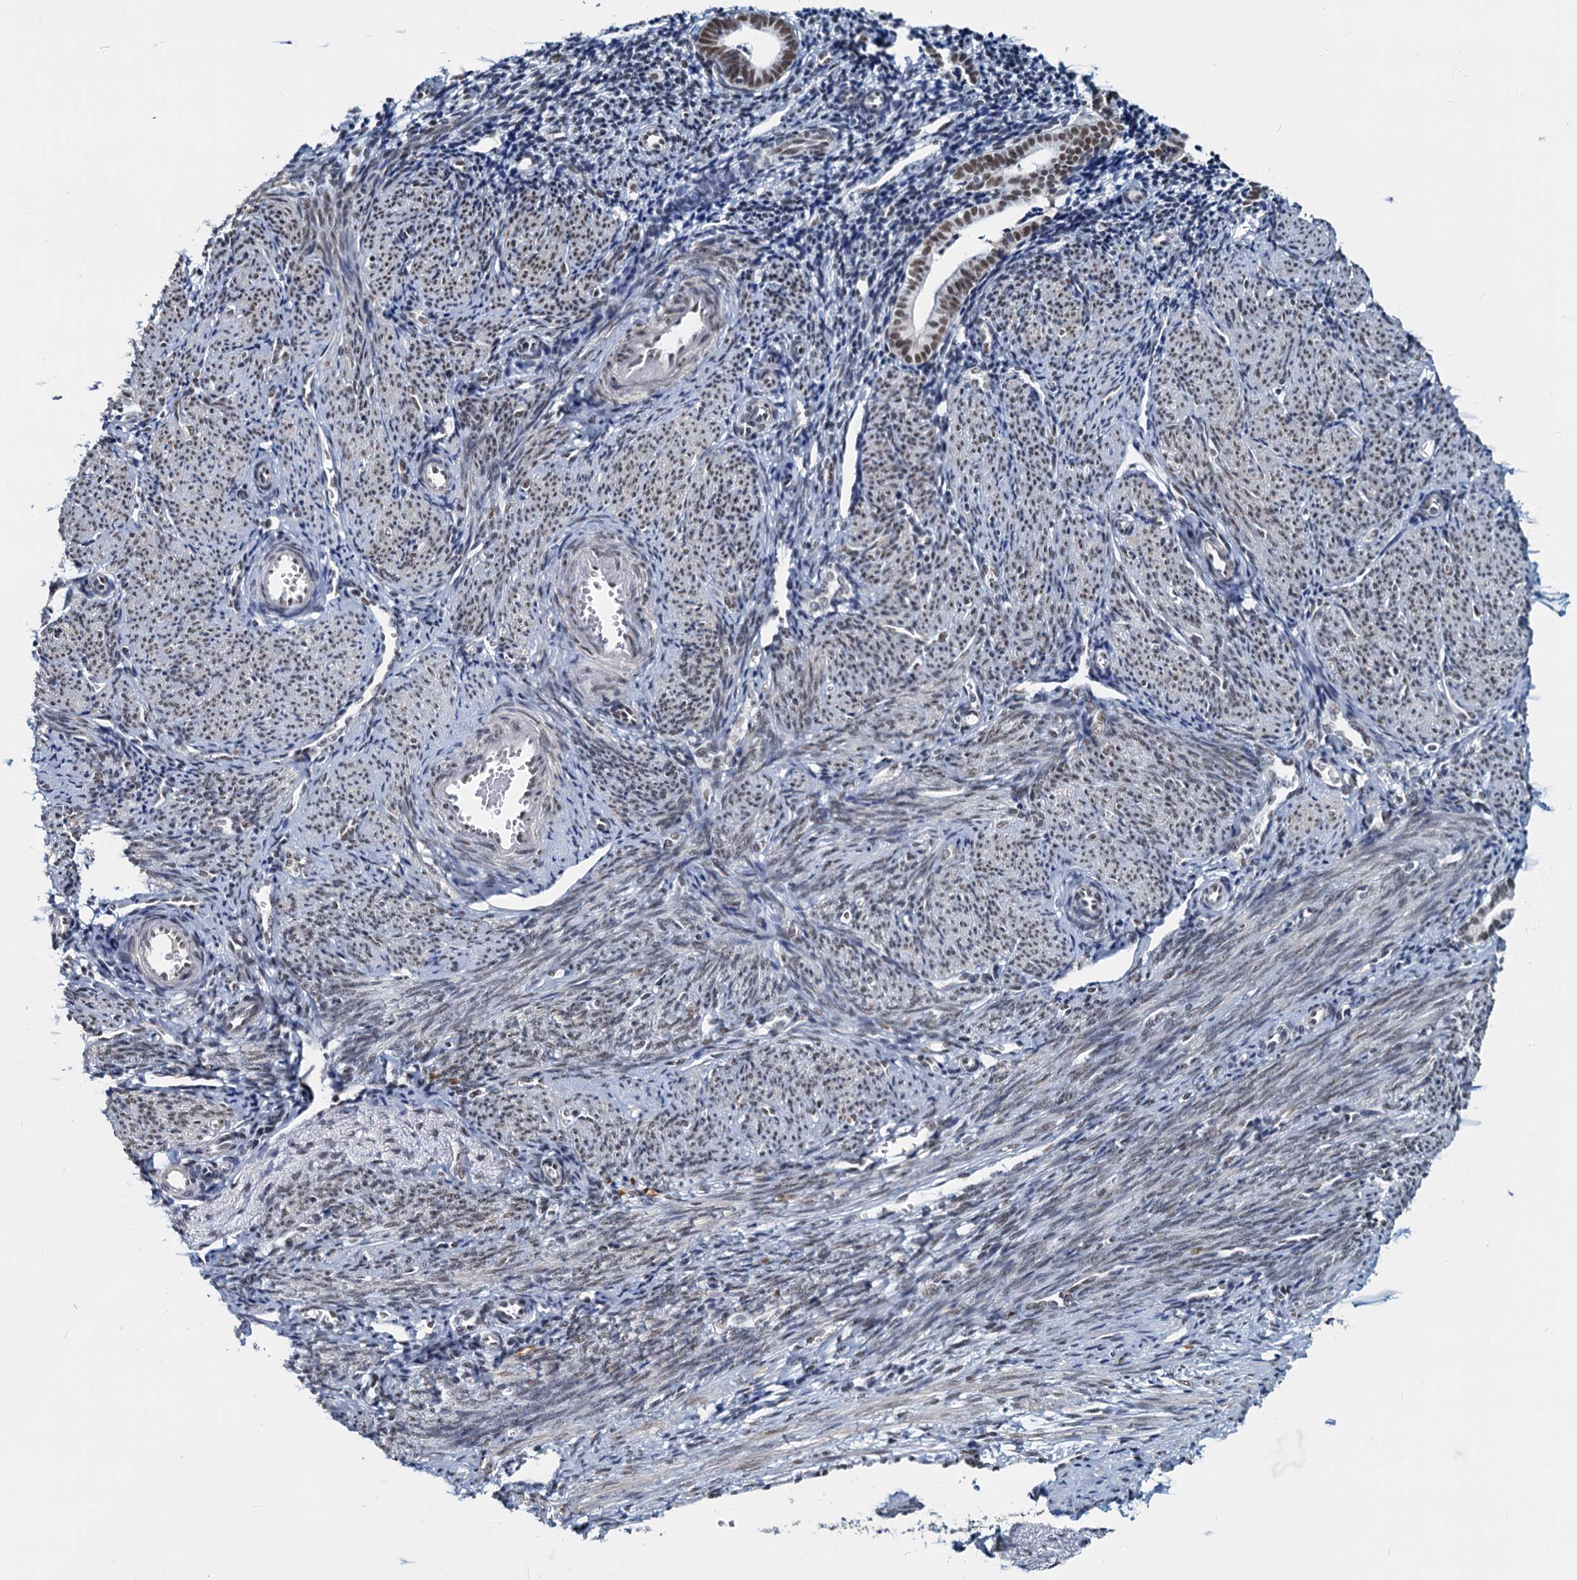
{"staining": {"intensity": "moderate", "quantity": "<25%", "location": "nuclear"}, "tissue": "endometrium", "cell_type": "Cells in endometrial stroma", "image_type": "normal", "snomed": [{"axis": "morphology", "description": "Normal tissue, NOS"}, {"axis": "topography", "description": "Endometrium"}], "caption": "Moderate nuclear positivity is seen in approximately <25% of cells in endometrial stroma in benign endometrium.", "gene": "METTL14", "patient": {"sex": "female", "age": 56}}